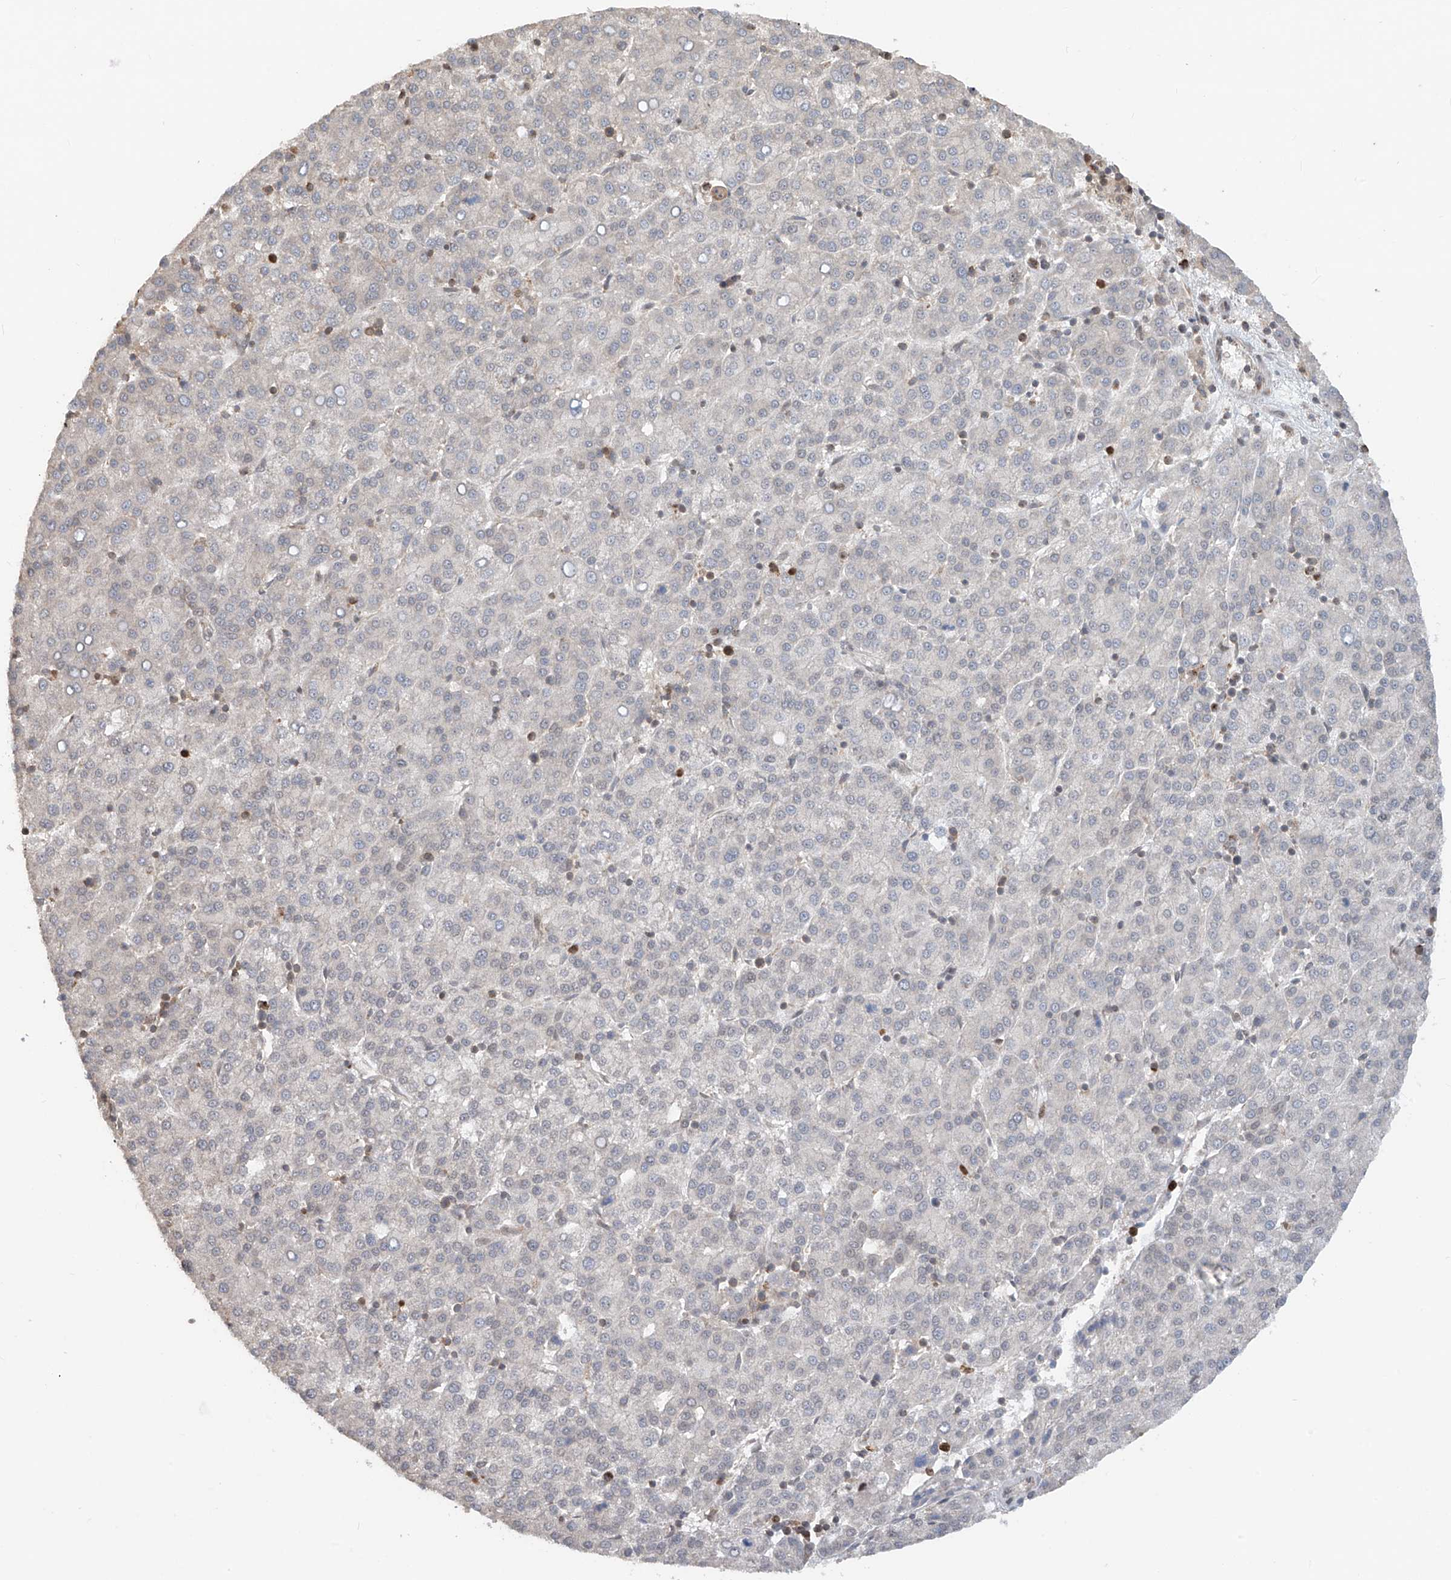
{"staining": {"intensity": "negative", "quantity": "none", "location": "none"}, "tissue": "liver cancer", "cell_type": "Tumor cells", "image_type": "cancer", "snomed": [{"axis": "morphology", "description": "Carcinoma, Hepatocellular, NOS"}, {"axis": "topography", "description": "Liver"}], "caption": "This histopathology image is of liver hepatocellular carcinoma stained with immunohistochemistry to label a protein in brown with the nuclei are counter-stained blue. There is no positivity in tumor cells.", "gene": "AHCTF1", "patient": {"sex": "female", "age": 58}}